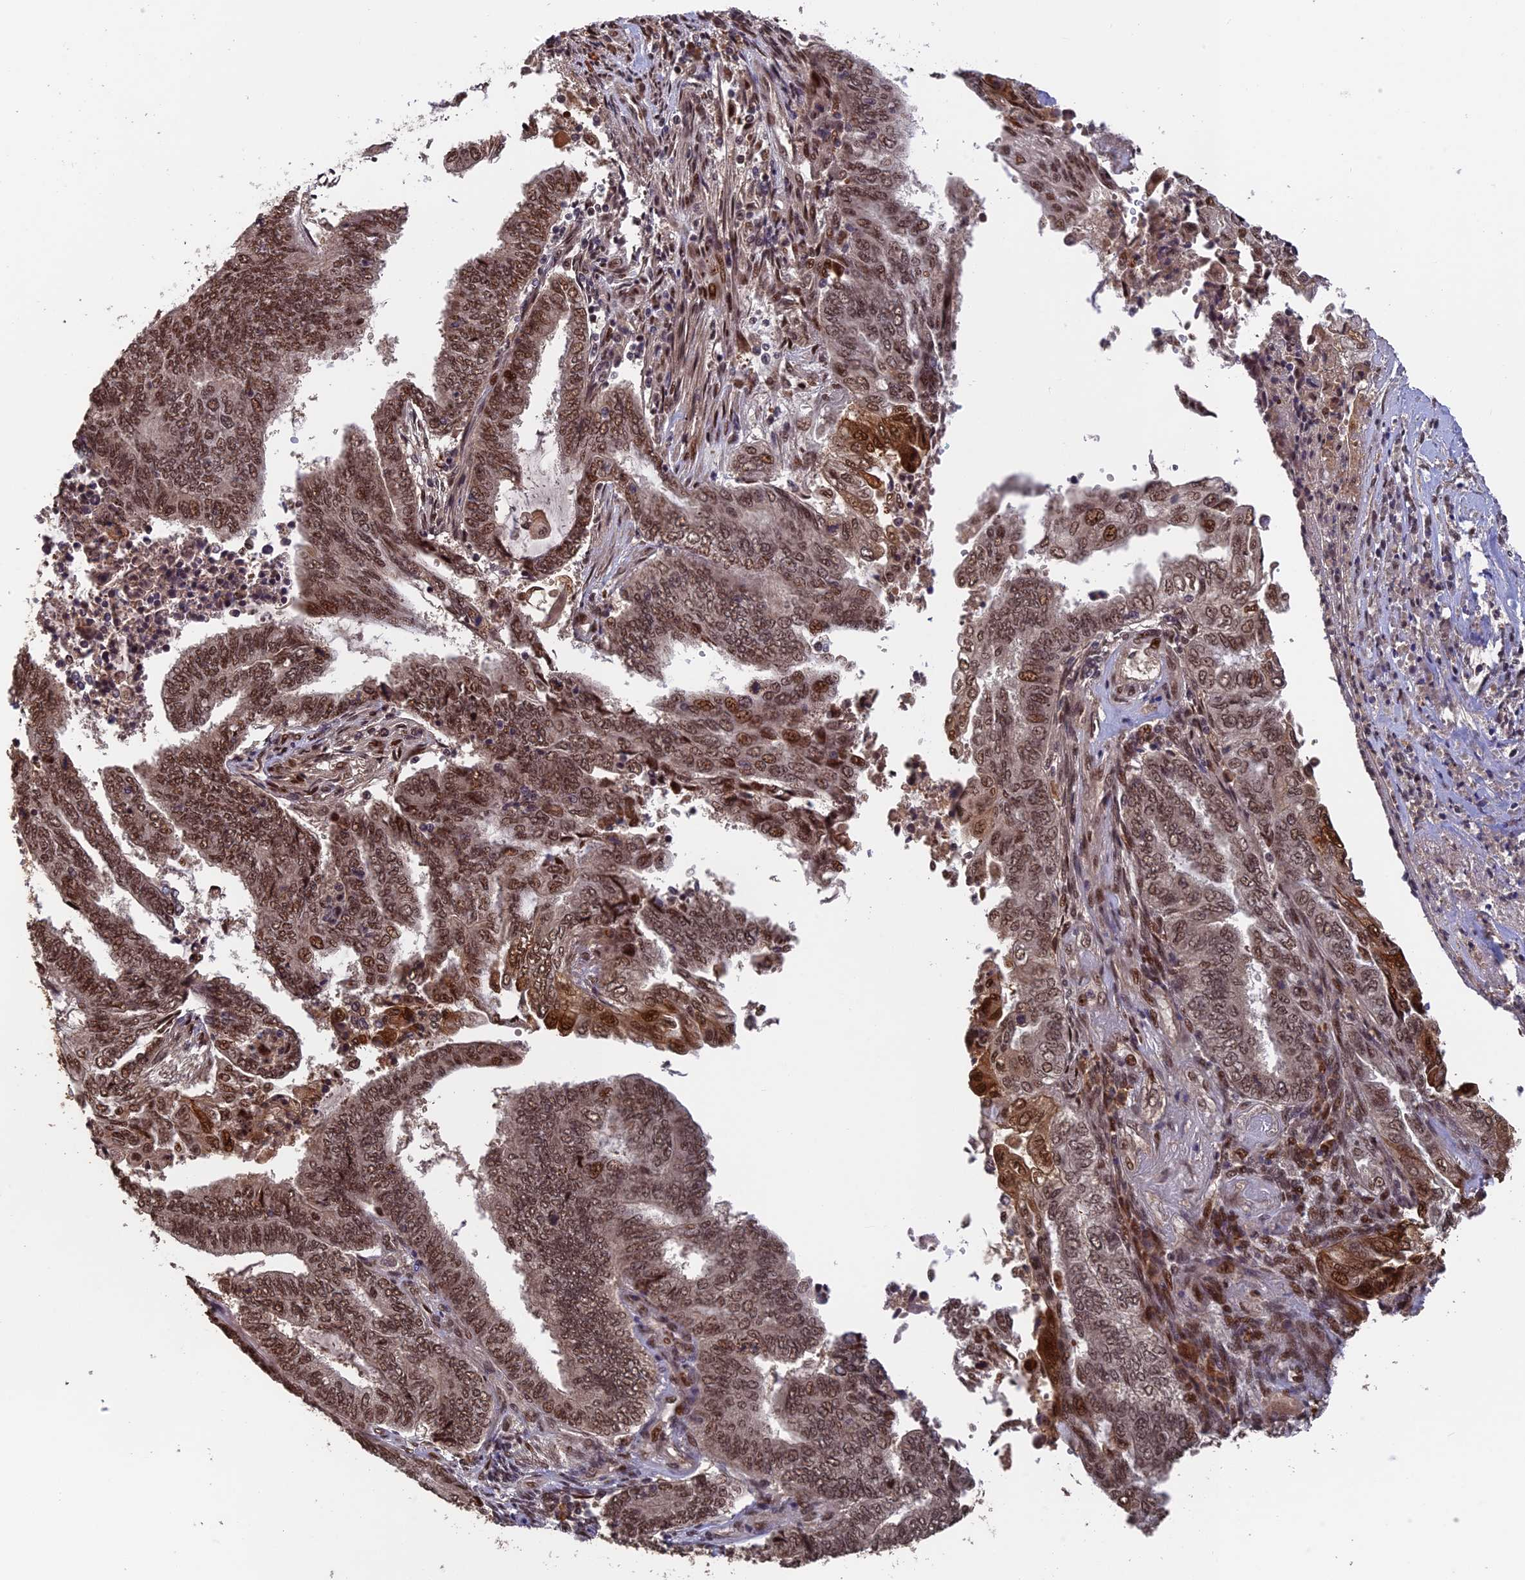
{"staining": {"intensity": "moderate", "quantity": ">75%", "location": "nuclear"}, "tissue": "endometrial cancer", "cell_type": "Tumor cells", "image_type": "cancer", "snomed": [{"axis": "morphology", "description": "Adenocarcinoma, NOS"}, {"axis": "topography", "description": "Uterus"}, {"axis": "topography", "description": "Endometrium"}], "caption": "This is an image of immunohistochemistry staining of adenocarcinoma (endometrial), which shows moderate staining in the nuclear of tumor cells.", "gene": "OSBPL1A", "patient": {"sex": "female", "age": 70}}